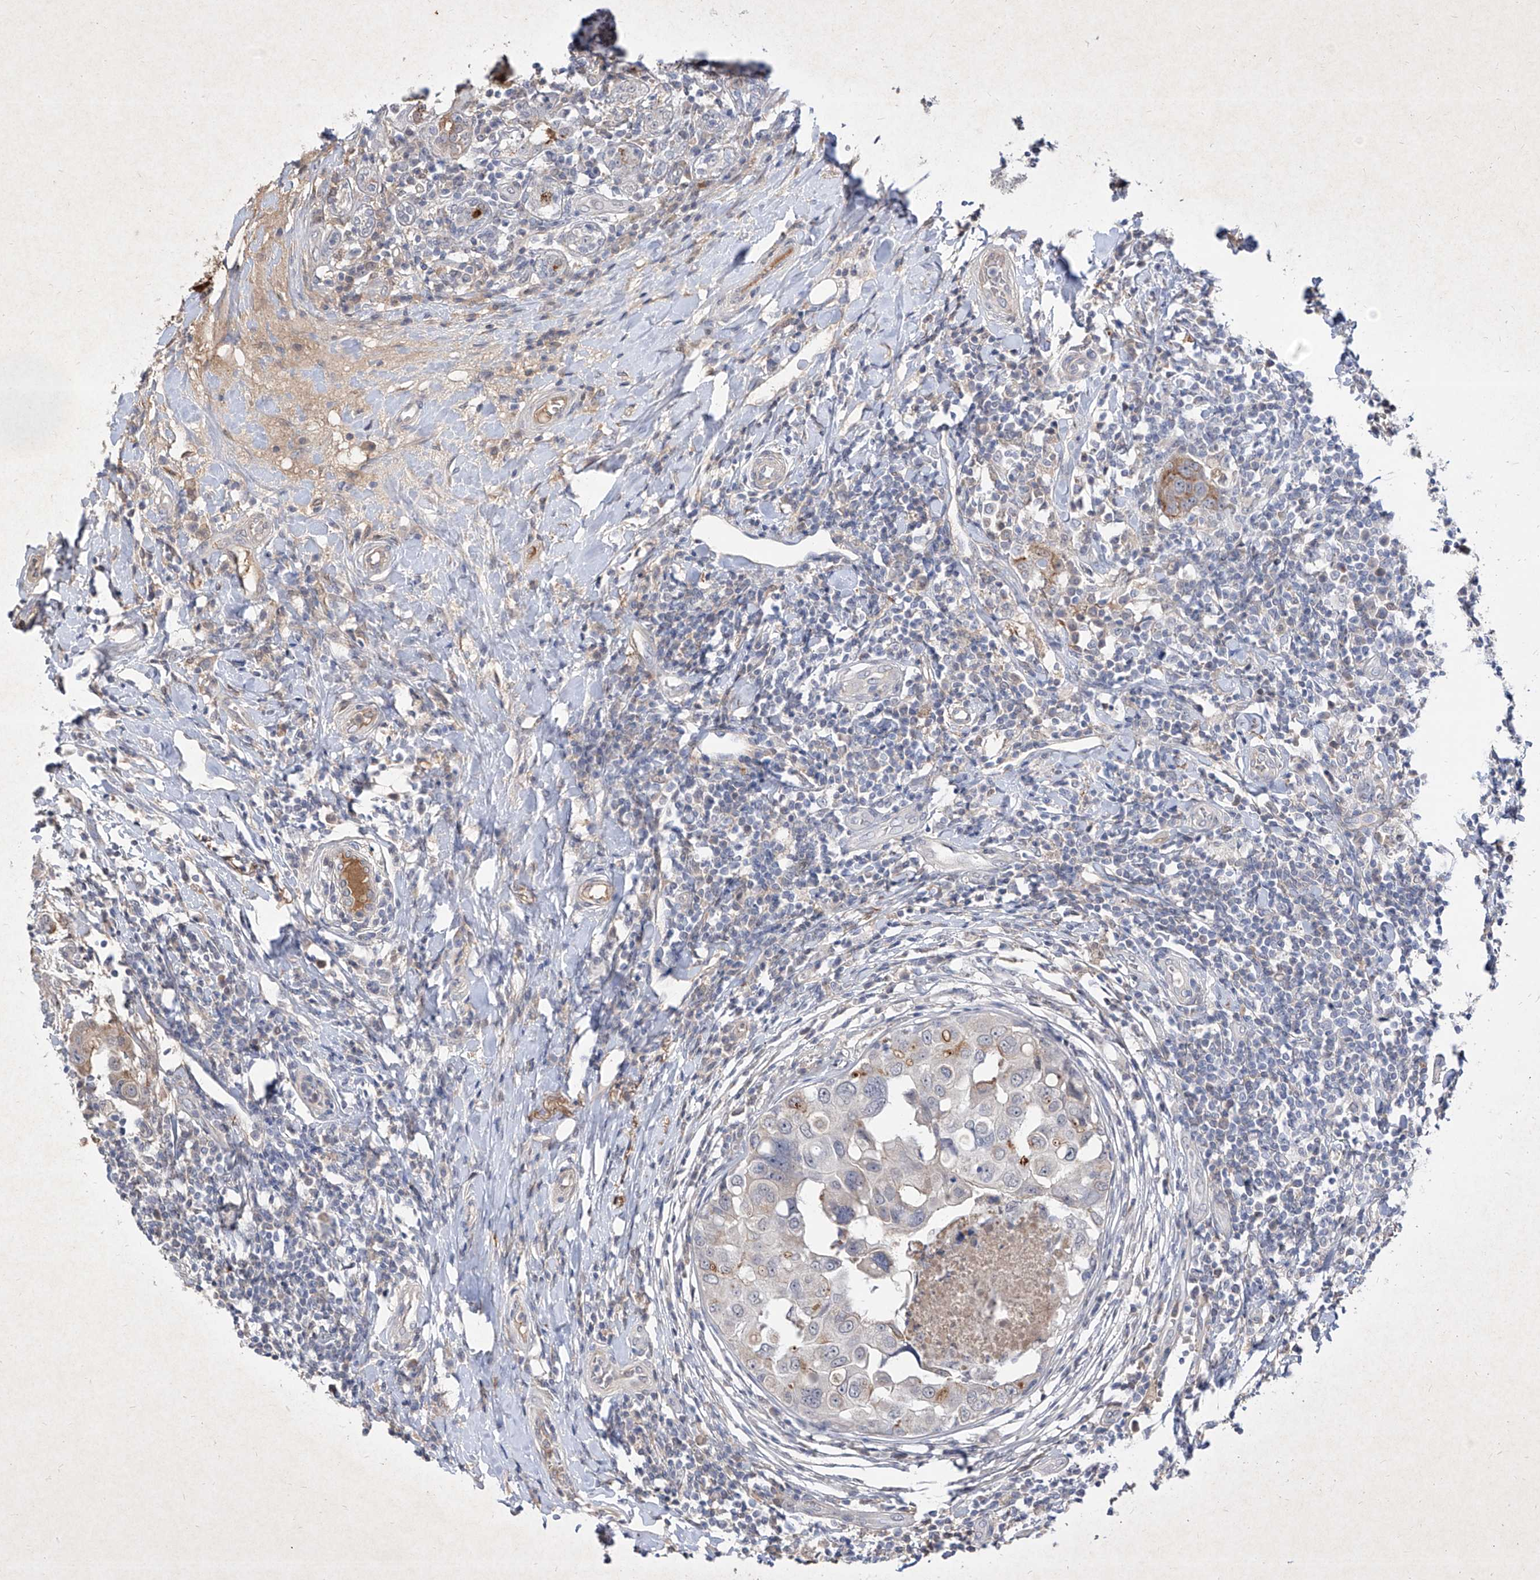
{"staining": {"intensity": "negative", "quantity": "none", "location": "none"}, "tissue": "breast cancer", "cell_type": "Tumor cells", "image_type": "cancer", "snomed": [{"axis": "morphology", "description": "Duct carcinoma"}, {"axis": "topography", "description": "Breast"}], "caption": "Immunohistochemistry of human breast cancer (infiltrating ductal carcinoma) demonstrates no staining in tumor cells. Brightfield microscopy of immunohistochemistry stained with DAB (brown) and hematoxylin (blue), captured at high magnification.", "gene": "C4A", "patient": {"sex": "female", "age": 27}}